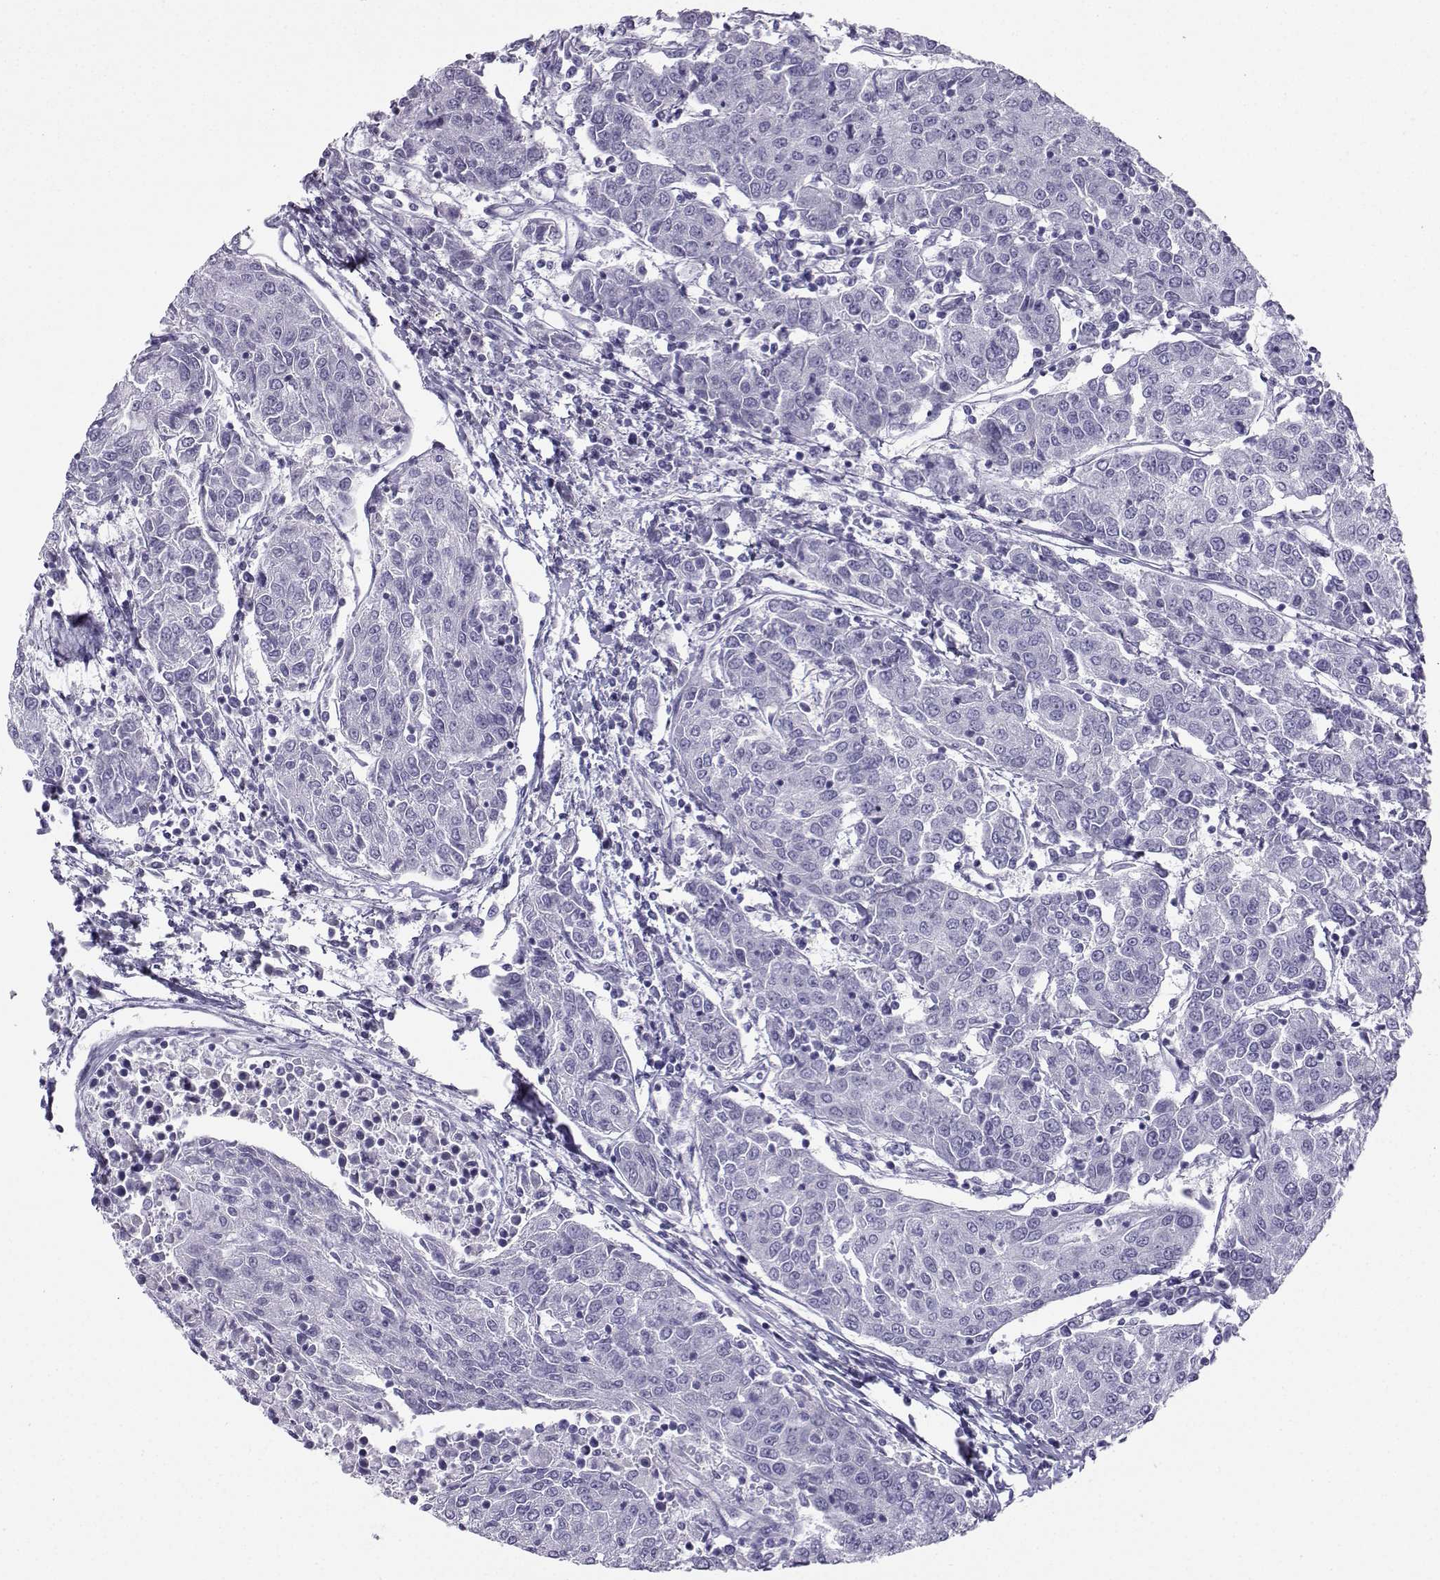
{"staining": {"intensity": "negative", "quantity": "none", "location": "none"}, "tissue": "urothelial cancer", "cell_type": "Tumor cells", "image_type": "cancer", "snomed": [{"axis": "morphology", "description": "Urothelial carcinoma, High grade"}, {"axis": "topography", "description": "Urinary bladder"}], "caption": "Human urothelial cancer stained for a protein using IHC reveals no expression in tumor cells.", "gene": "NEFL", "patient": {"sex": "female", "age": 85}}